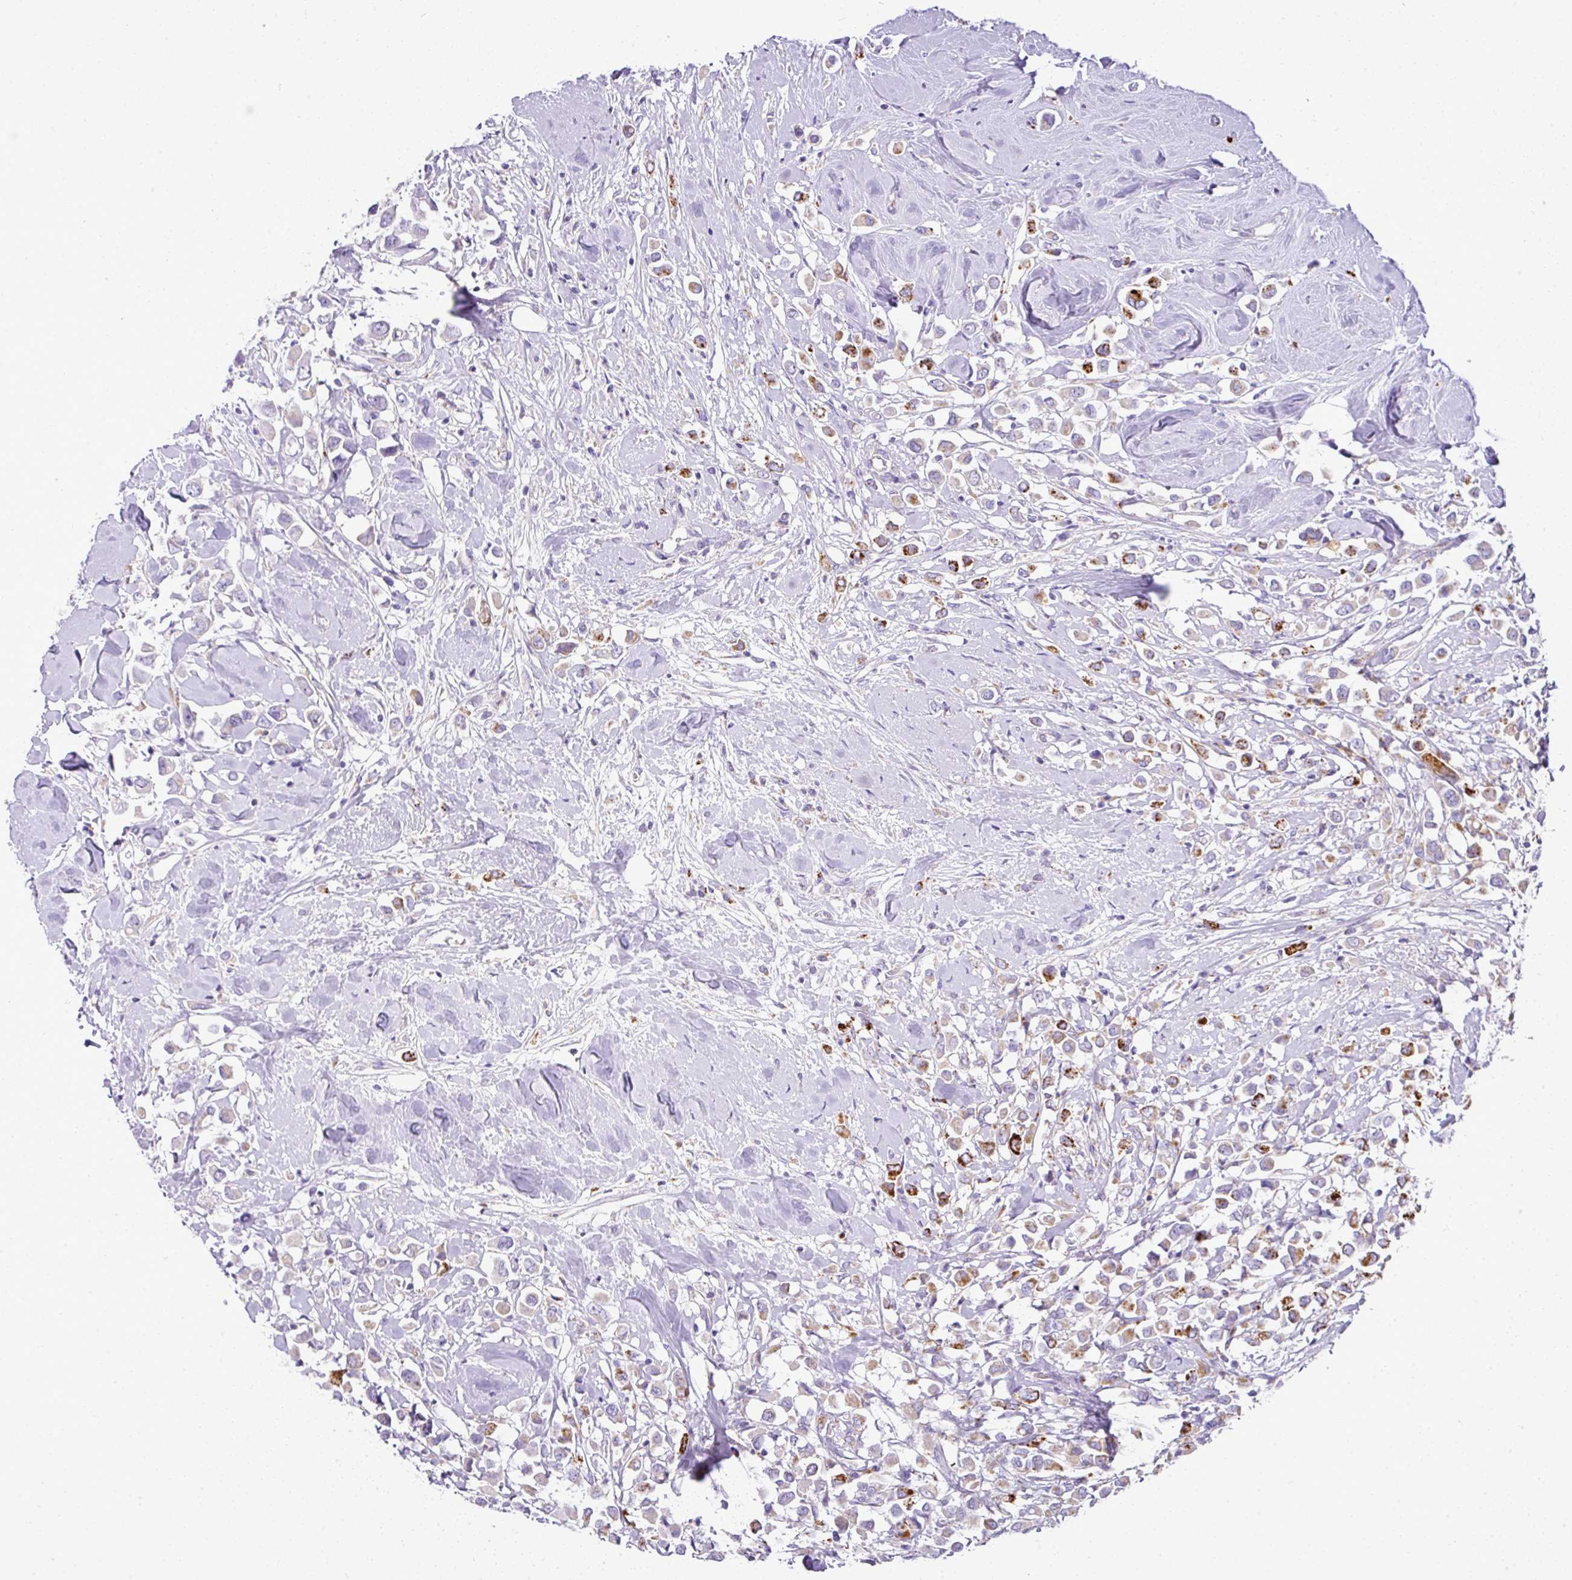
{"staining": {"intensity": "strong", "quantity": "<25%", "location": "cytoplasmic/membranous"}, "tissue": "breast cancer", "cell_type": "Tumor cells", "image_type": "cancer", "snomed": [{"axis": "morphology", "description": "Duct carcinoma"}, {"axis": "topography", "description": "Breast"}], "caption": "Brown immunohistochemical staining in breast cancer (intraductal carcinoma) demonstrates strong cytoplasmic/membranous positivity in approximately <25% of tumor cells.", "gene": "PGAP4", "patient": {"sex": "female", "age": 61}}